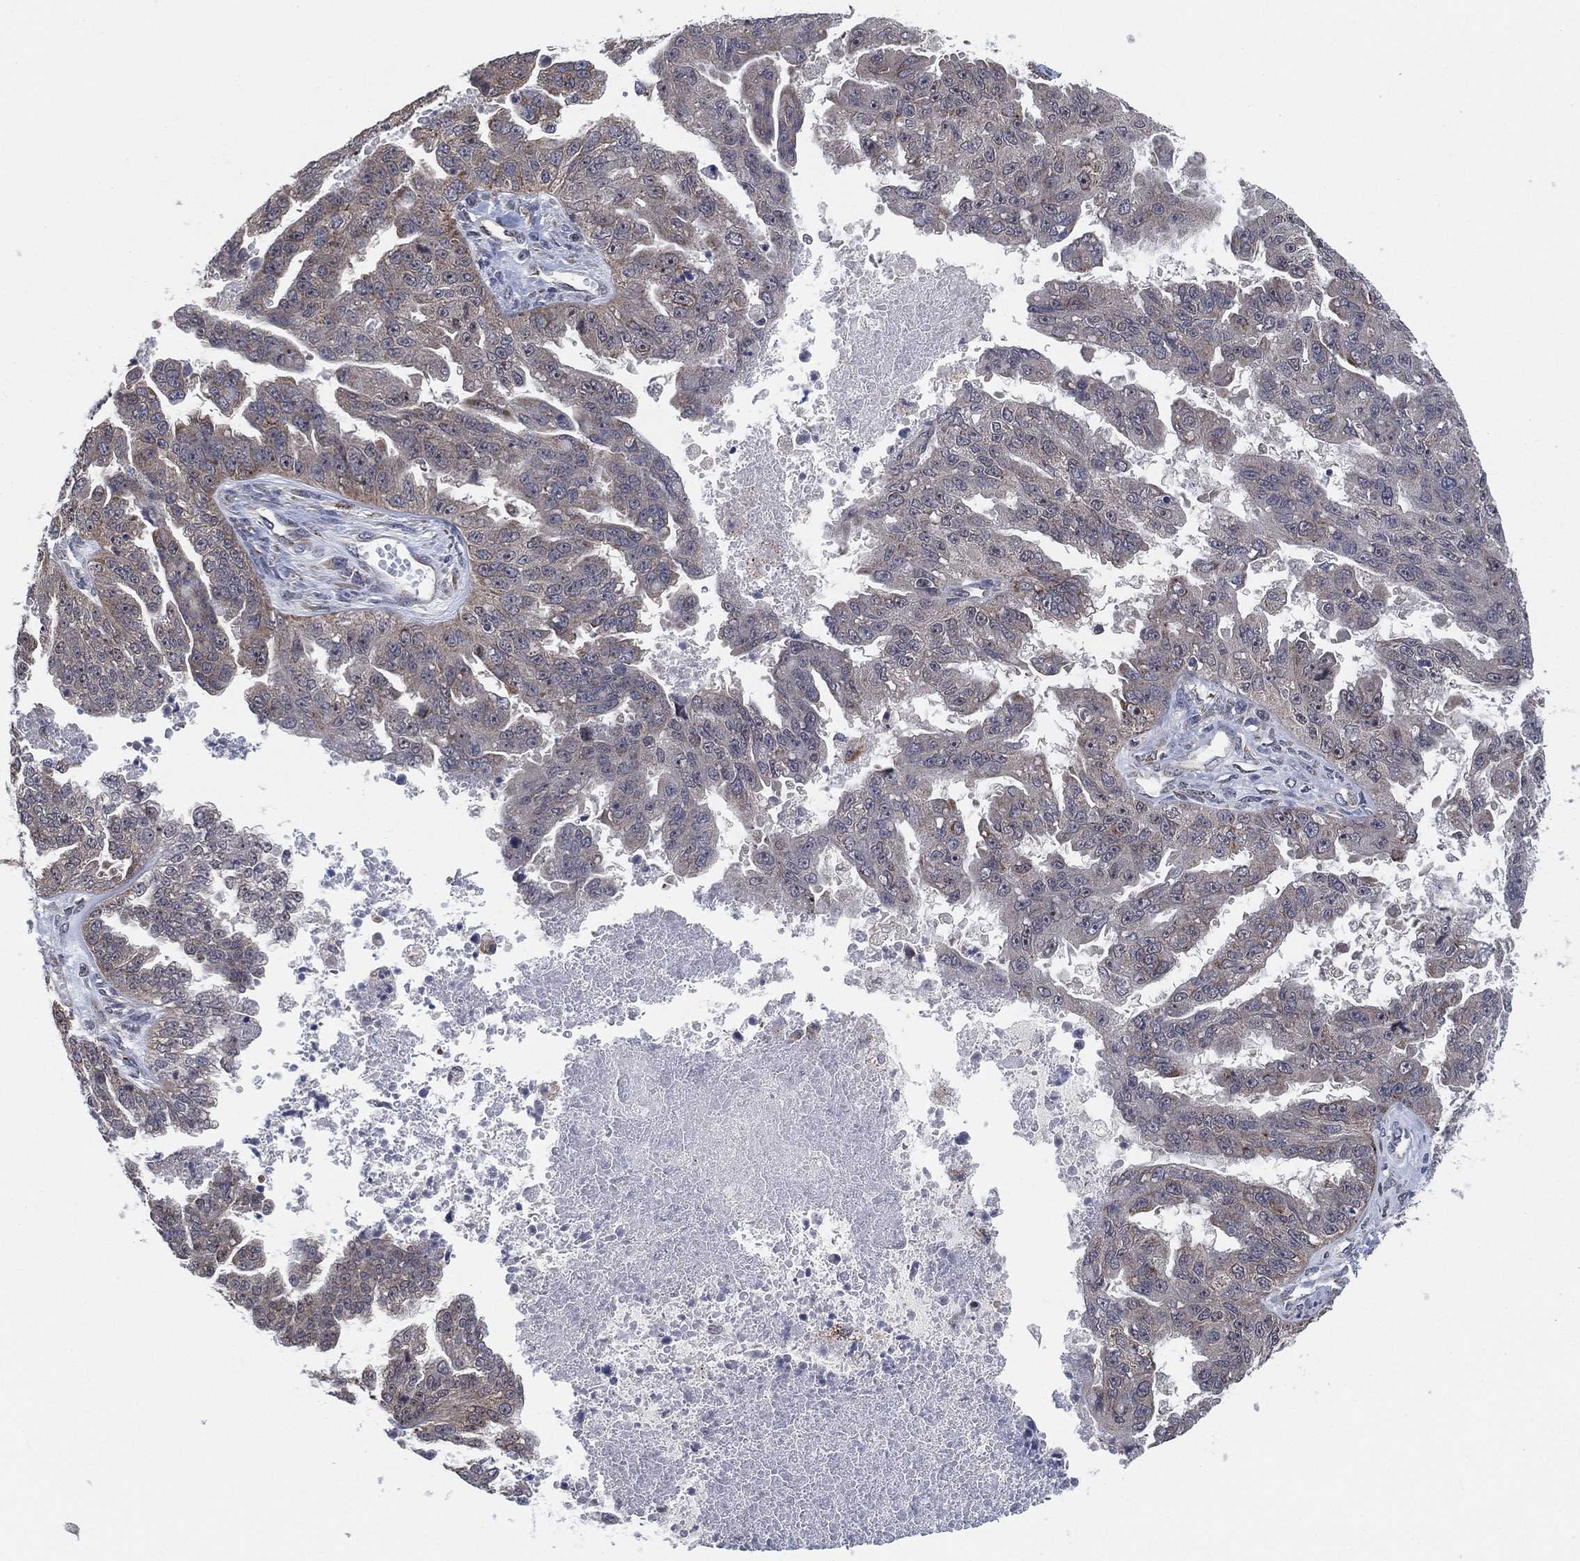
{"staining": {"intensity": "negative", "quantity": "none", "location": "none"}, "tissue": "ovarian cancer", "cell_type": "Tumor cells", "image_type": "cancer", "snomed": [{"axis": "morphology", "description": "Cystadenocarcinoma, serous, NOS"}, {"axis": "topography", "description": "Ovary"}], "caption": "Immunohistochemistry (IHC) micrograph of neoplastic tissue: human serous cystadenocarcinoma (ovarian) stained with DAB (3,3'-diaminobenzidine) demonstrates no significant protein expression in tumor cells.", "gene": "FAM104A", "patient": {"sex": "female", "age": 58}}